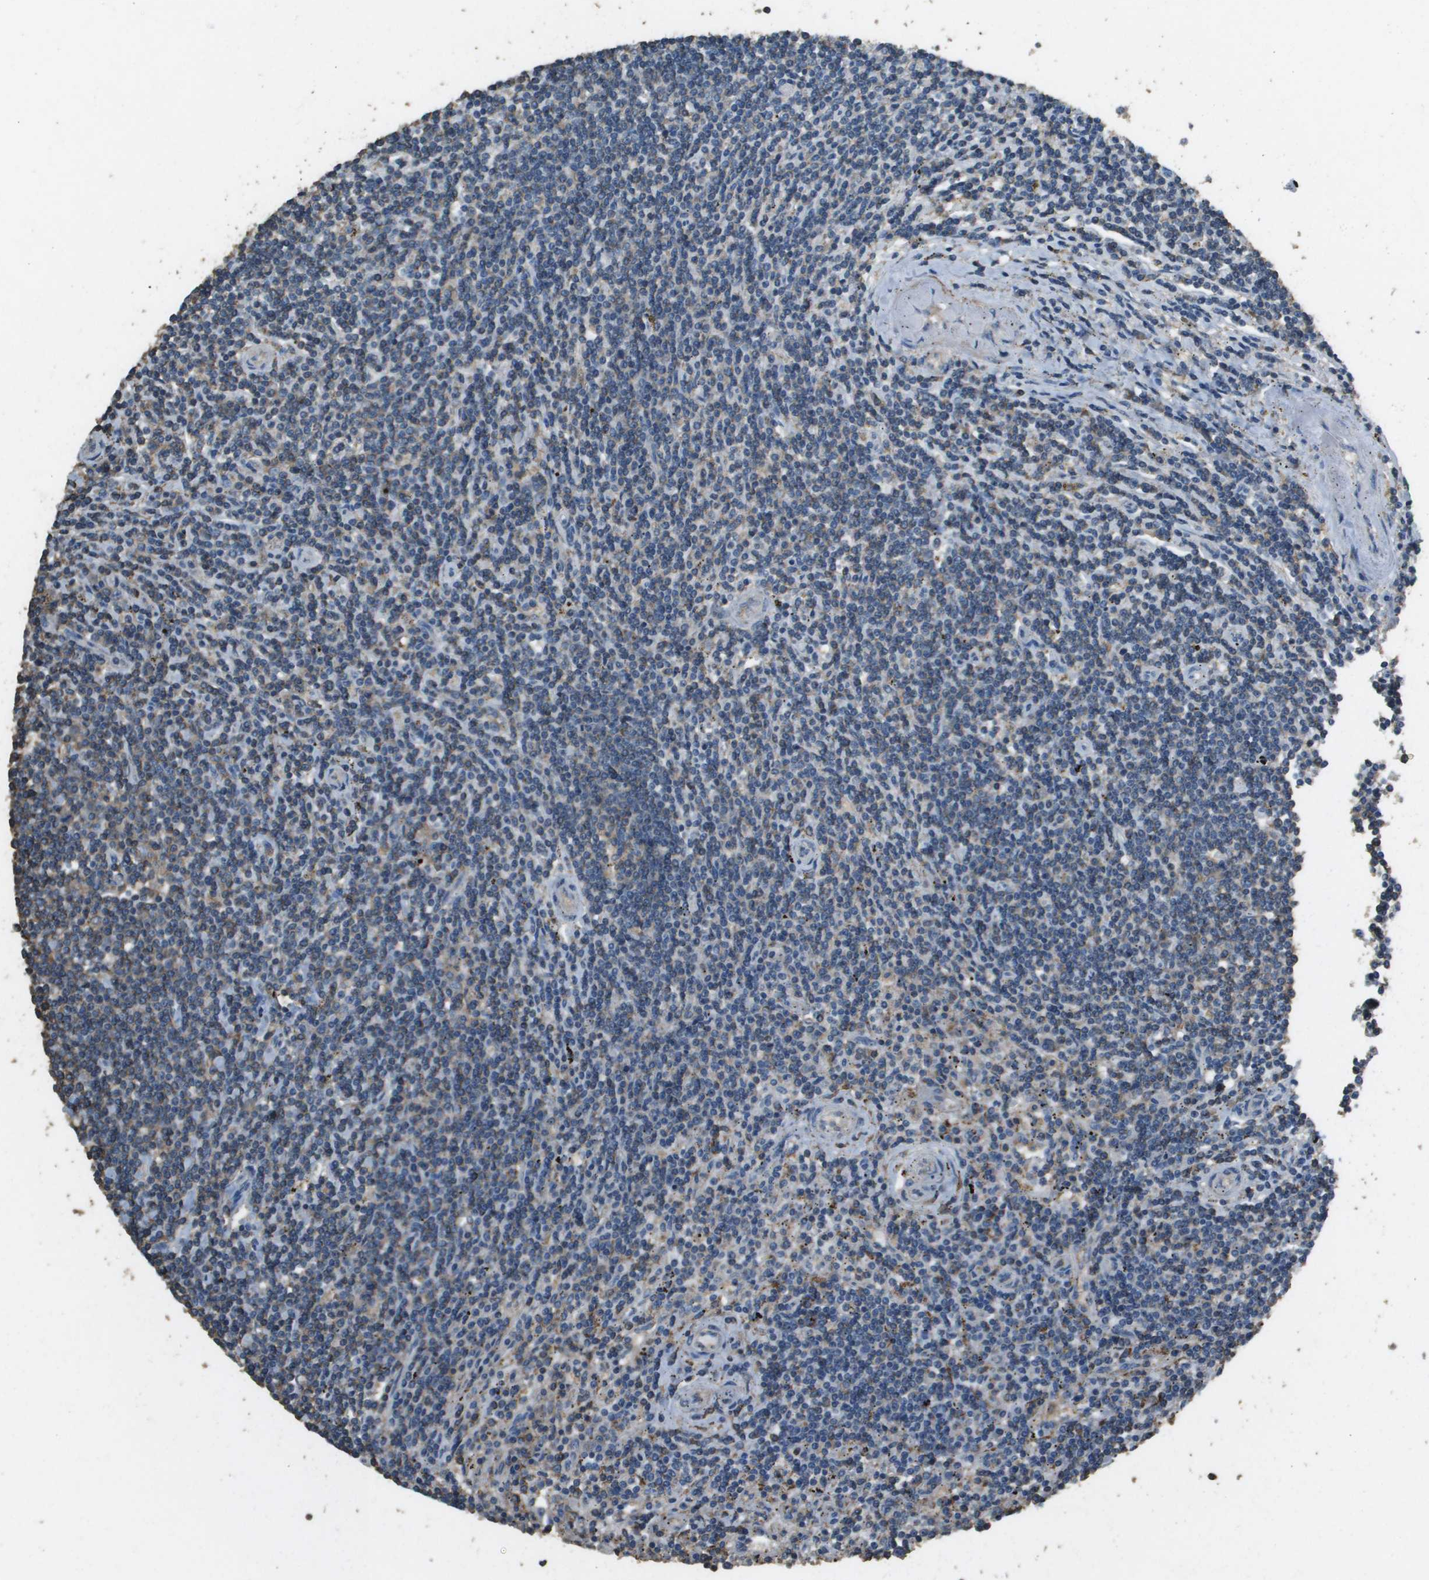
{"staining": {"intensity": "weak", "quantity": "<25%", "location": "cytoplasmic/membranous"}, "tissue": "lymphoma", "cell_type": "Tumor cells", "image_type": "cancer", "snomed": [{"axis": "morphology", "description": "Malignant lymphoma, non-Hodgkin's type, Low grade"}, {"axis": "topography", "description": "Spleen"}], "caption": "Tumor cells are negative for protein expression in human low-grade malignant lymphoma, non-Hodgkin's type.", "gene": "MS4A7", "patient": {"sex": "male", "age": 76}}